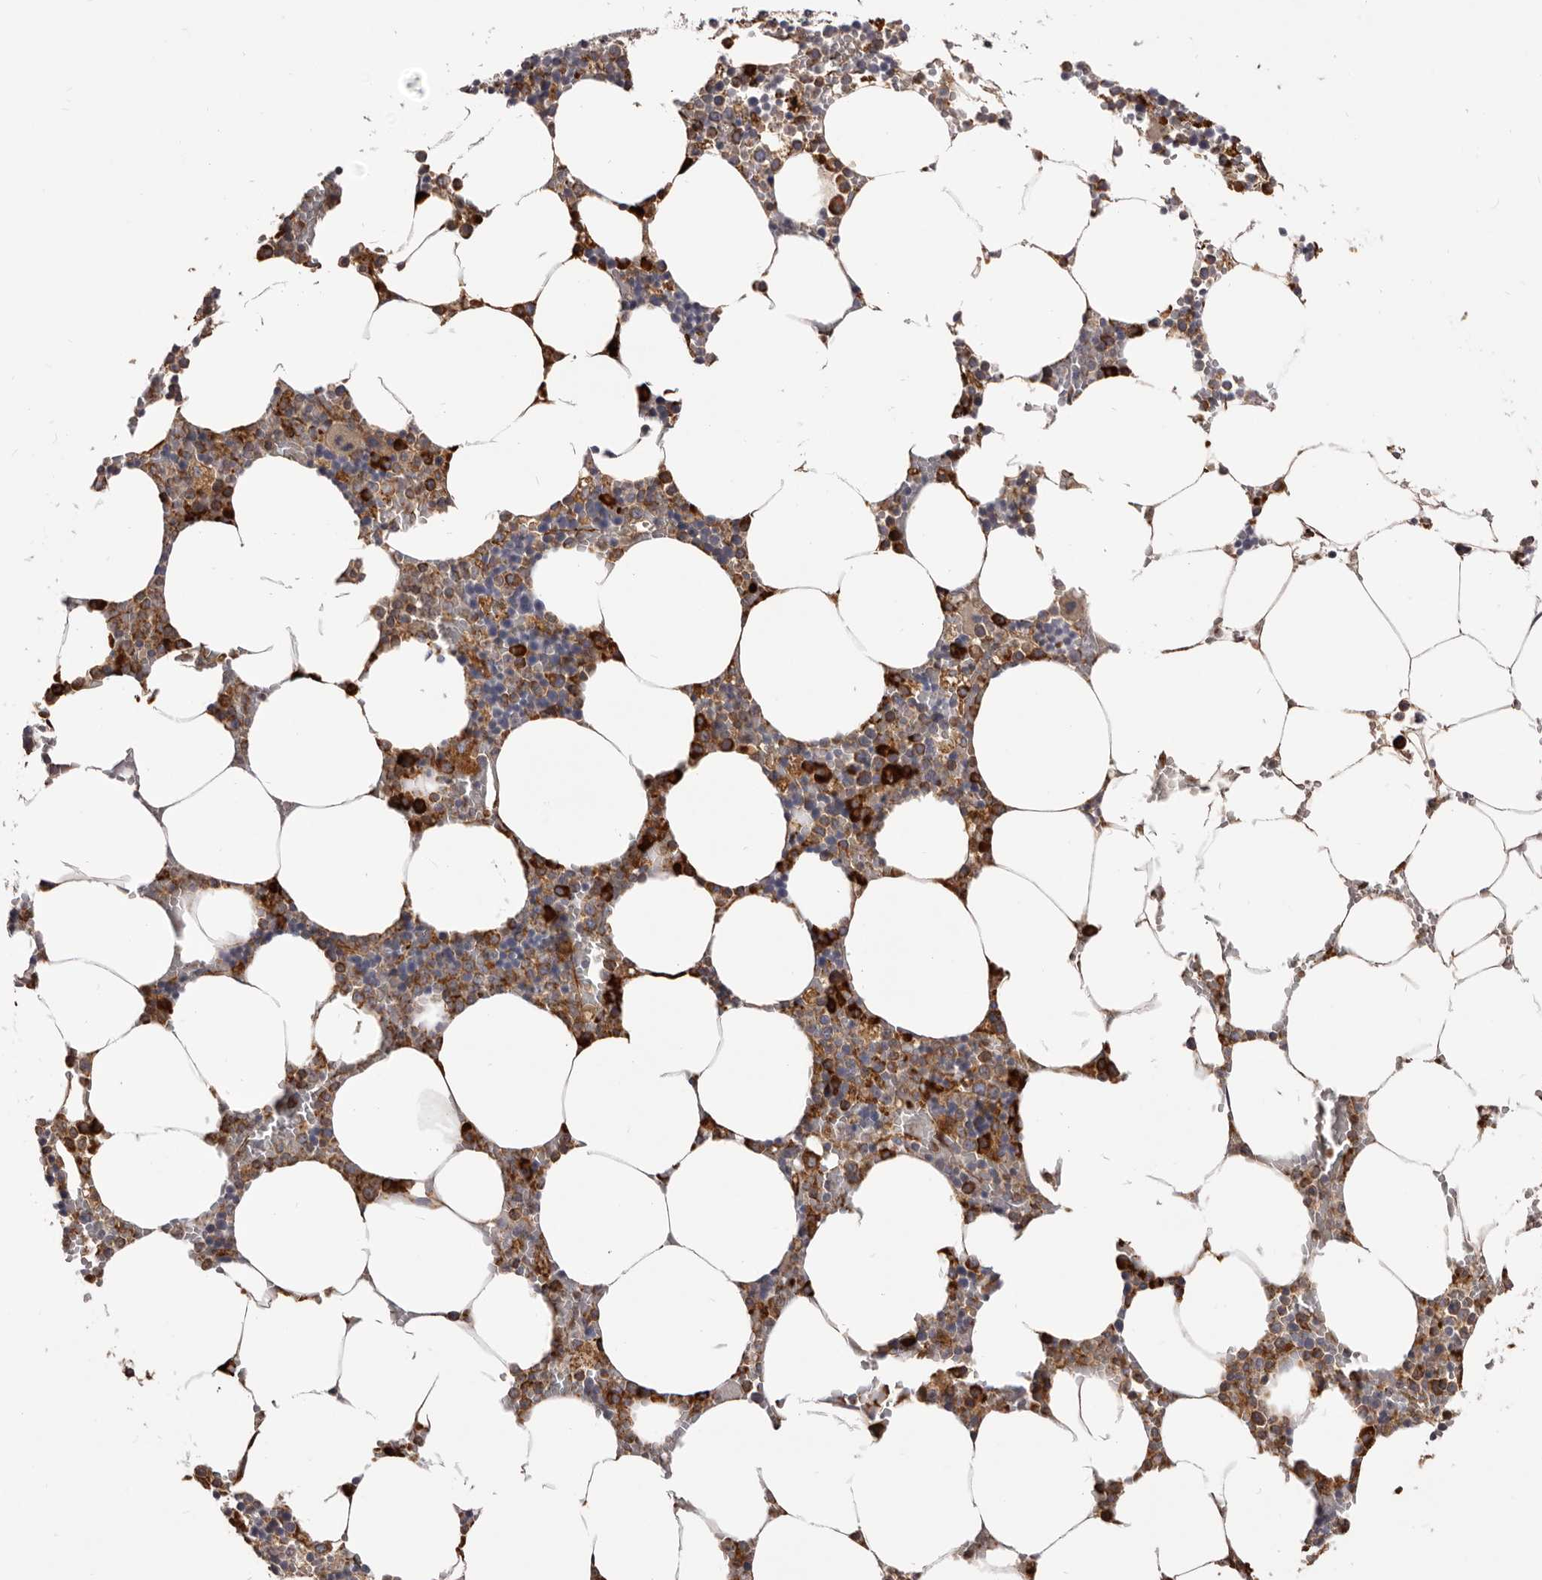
{"staining": {"intensity": "strong", "quantity": "25%-75%", "location": "cytoplasmic/membranous"}, "tissue": "bone marrow", "cell_type": "Hematopoietic cells", "image_type": "normal", "snomed": [{"axis": "morphology", "description": "Normal tissue, NOS"}, {"axis": "topography", "description": "Bone marrow"}], "caption": "The histopathology image exhibits immunohistochemical staining of unremarkable bone marrow. There is strong cytoplasmic/membranous staining is seen in about 25%-75% of hematopoietic cells. (DAB IHC, brown staining for protein, blue staining for nuclei).", "gene": "QRSL1", "patient": {"sex": "male", "age": 70}}